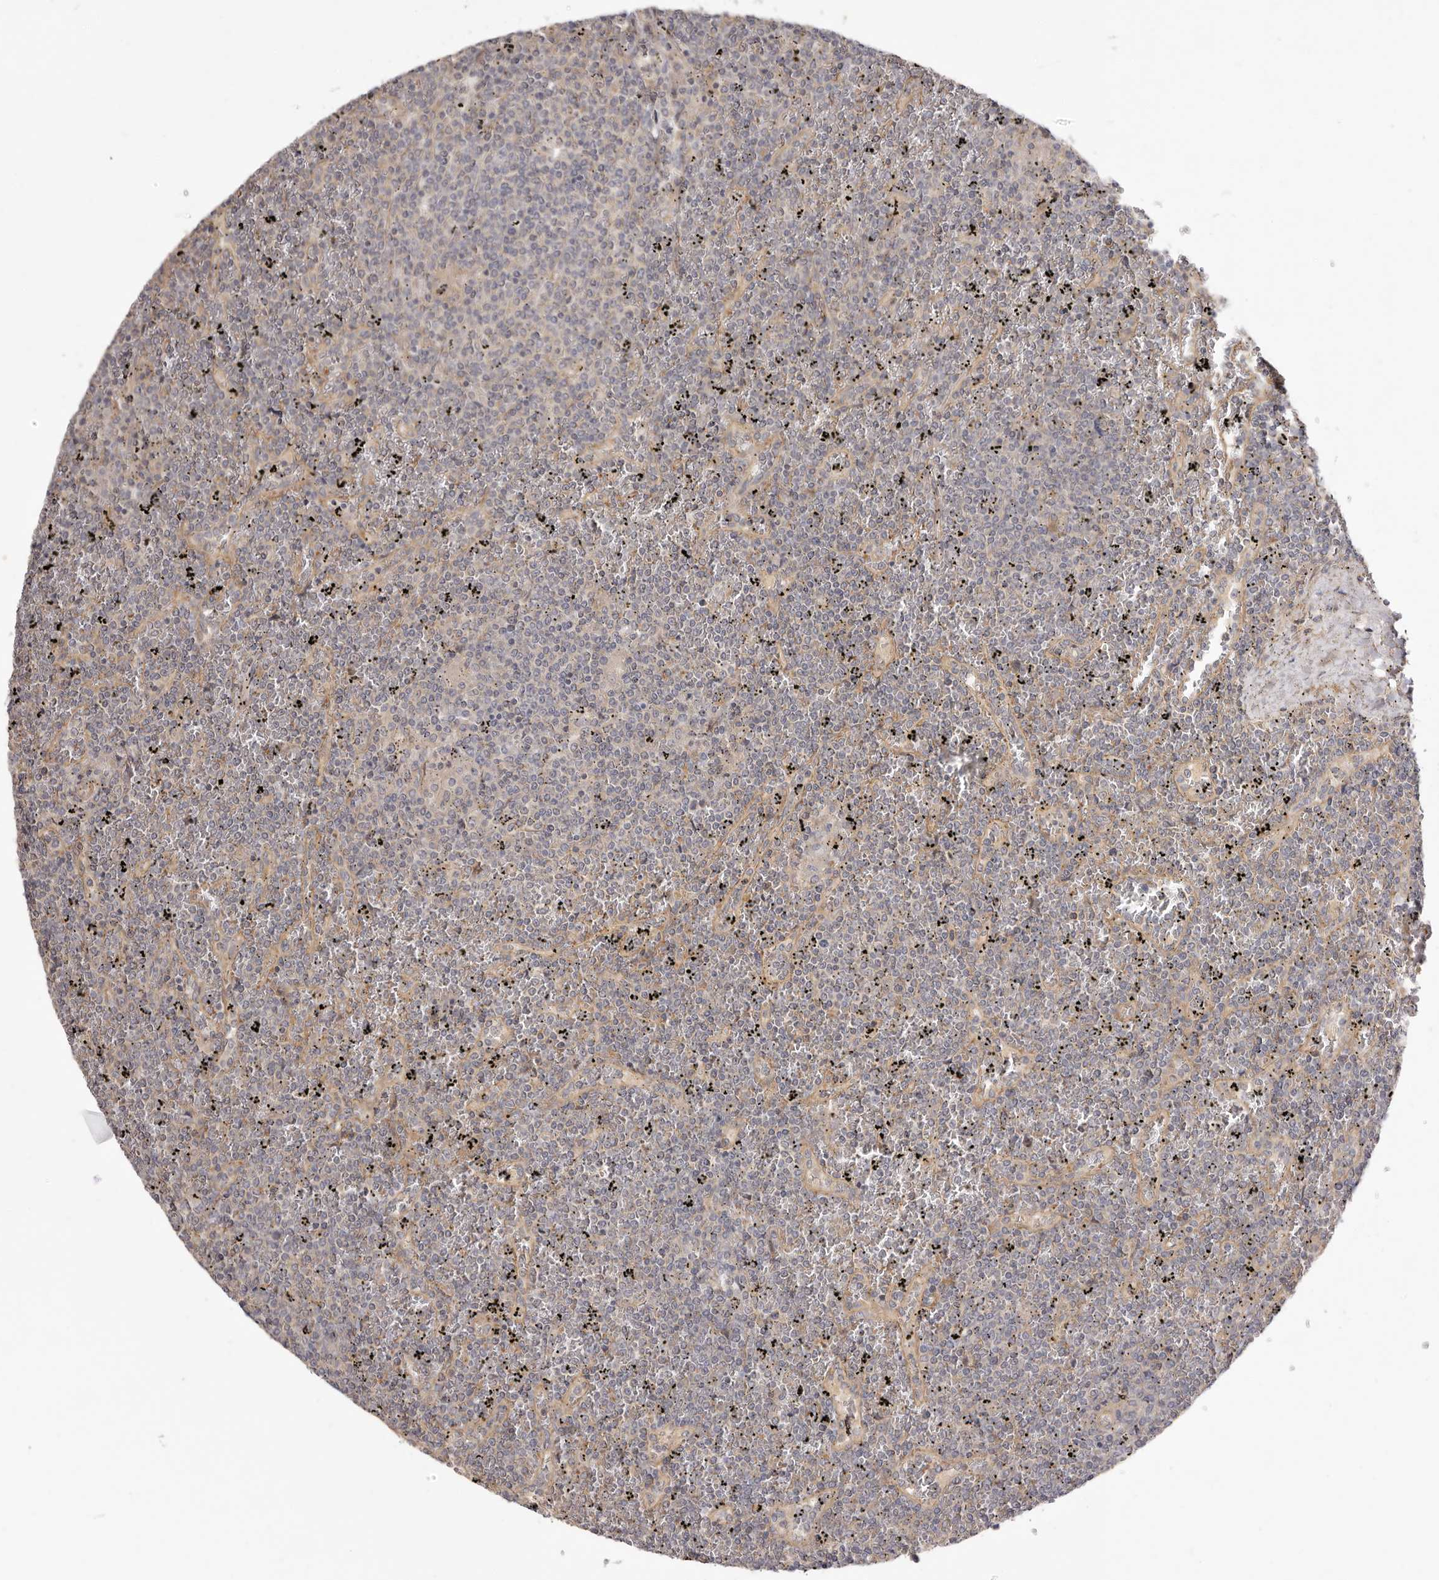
{"staining": {"intensity": "negative", "quantity": "none", "location": "none"}, "tissue": "lymphoma", "cell_type": "Tumor cells", "image_type": "cancer", "snomed": [{"axis": "morphology", "description": "Malignant lymphoma, non-Hodgkin's type, Low grade"}, {"axis": "topography", "description": "Spleen"}], "caption": "A histopathology image of lymphoma stained for a protein demonstrates no brown staining in tumor cells.", "gene": "ADAMTS9", "patient": {"sex": "female", "age": 19}}